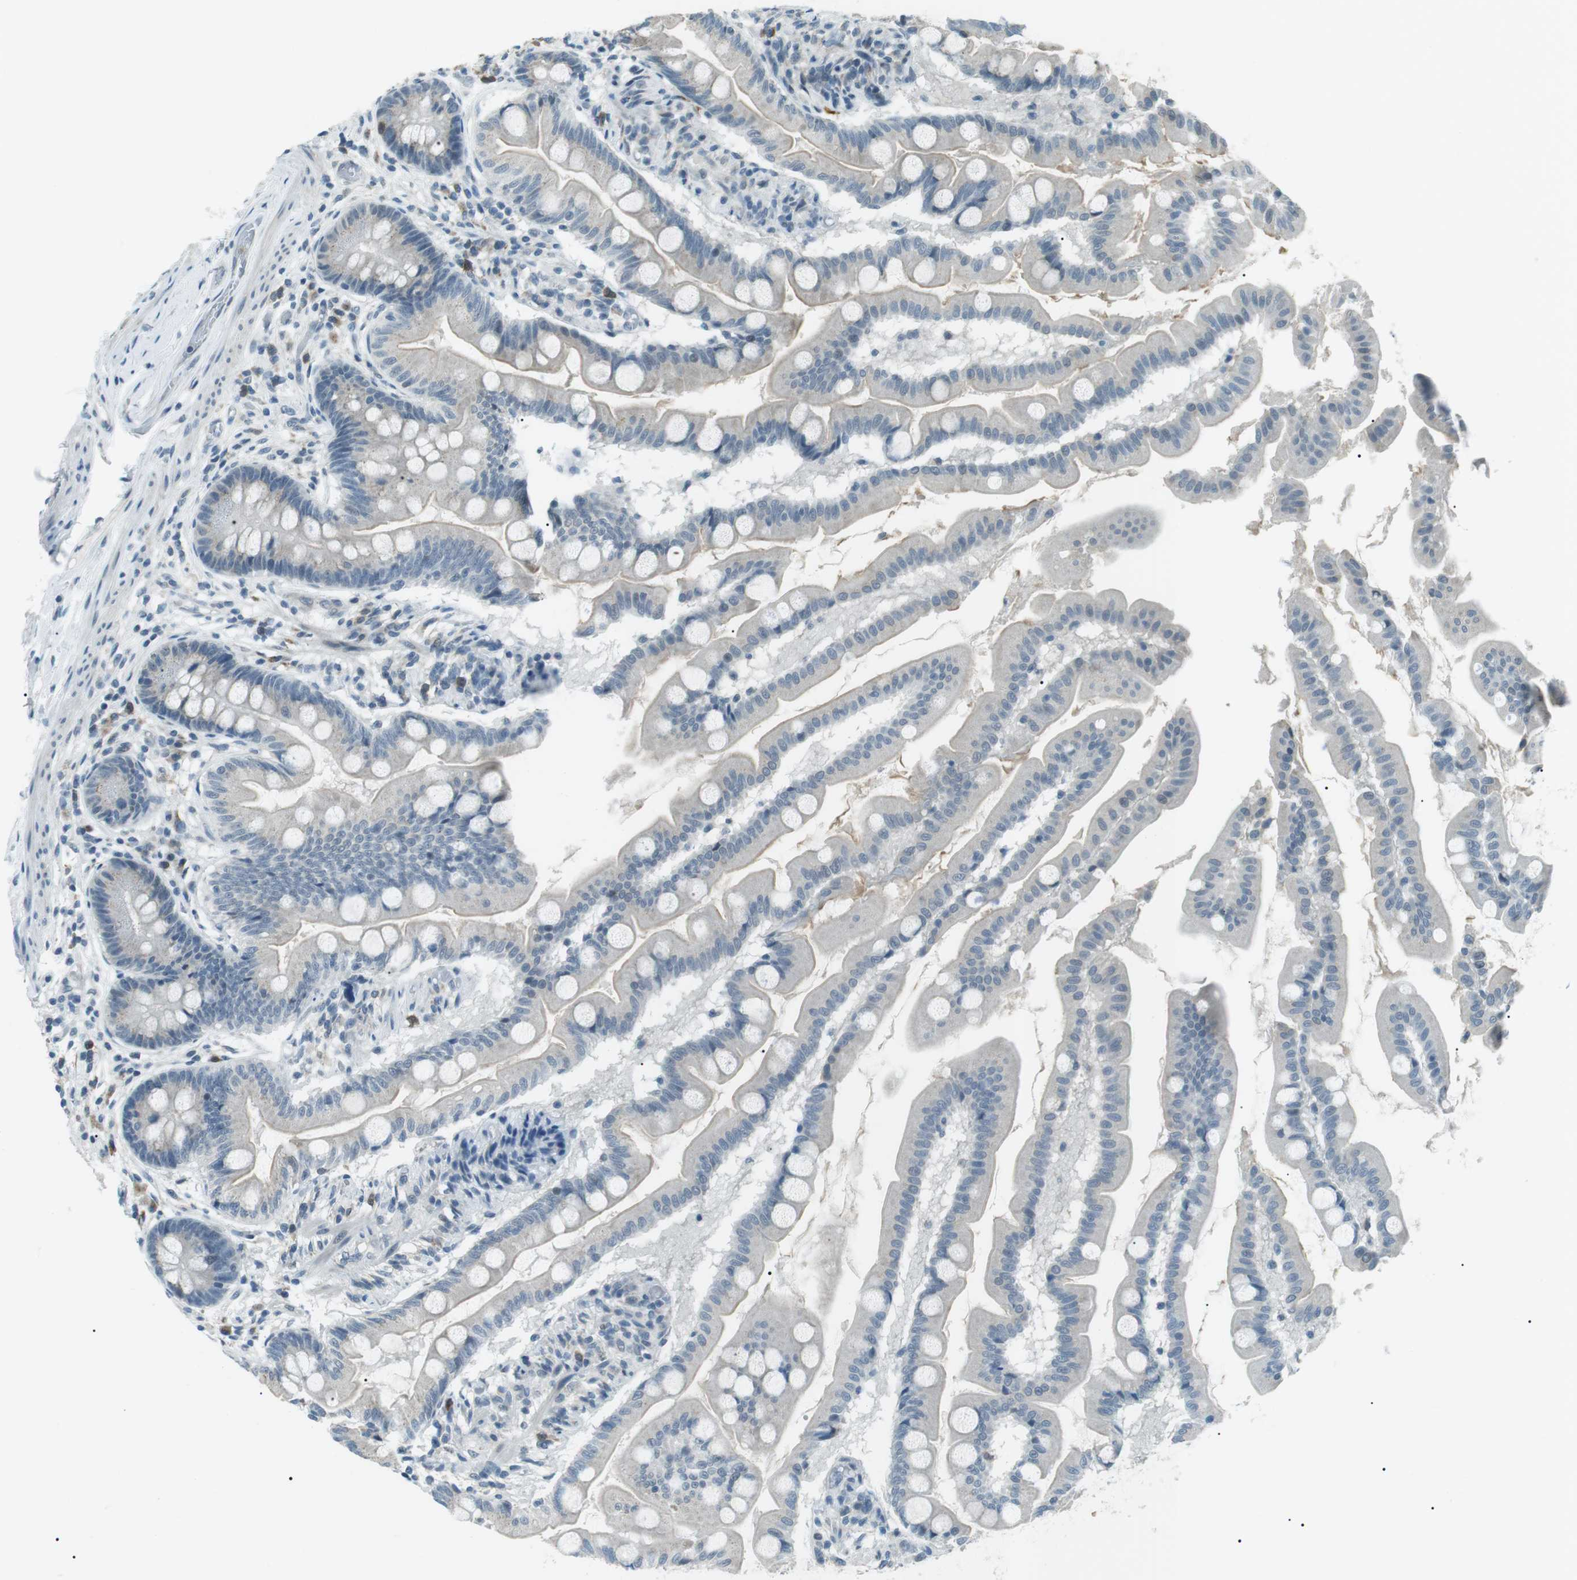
{"staining": {"intensity": "negative", "quantity": "none", "location": "none"}, "tissue": "small intestine", "cell_type": "Glandular cells", "image_type": "normal", "snomed": [{"axis": "morphology", "description": "Normal tissue, NOS"}, {"axis": "topography", "description": "Small intestine"}], "caption": "The IHC image has no significant positivity in glandular cells of small intestine. Brightfield microscopy of immunohistochemistry stained with DAB (3,3'-diaminobenzidine) (brown) and hematoxylin (blue), captured at high magnification.", "gene": "ENSG00000289724", "patient": {"sex": "female", "age": 56}}